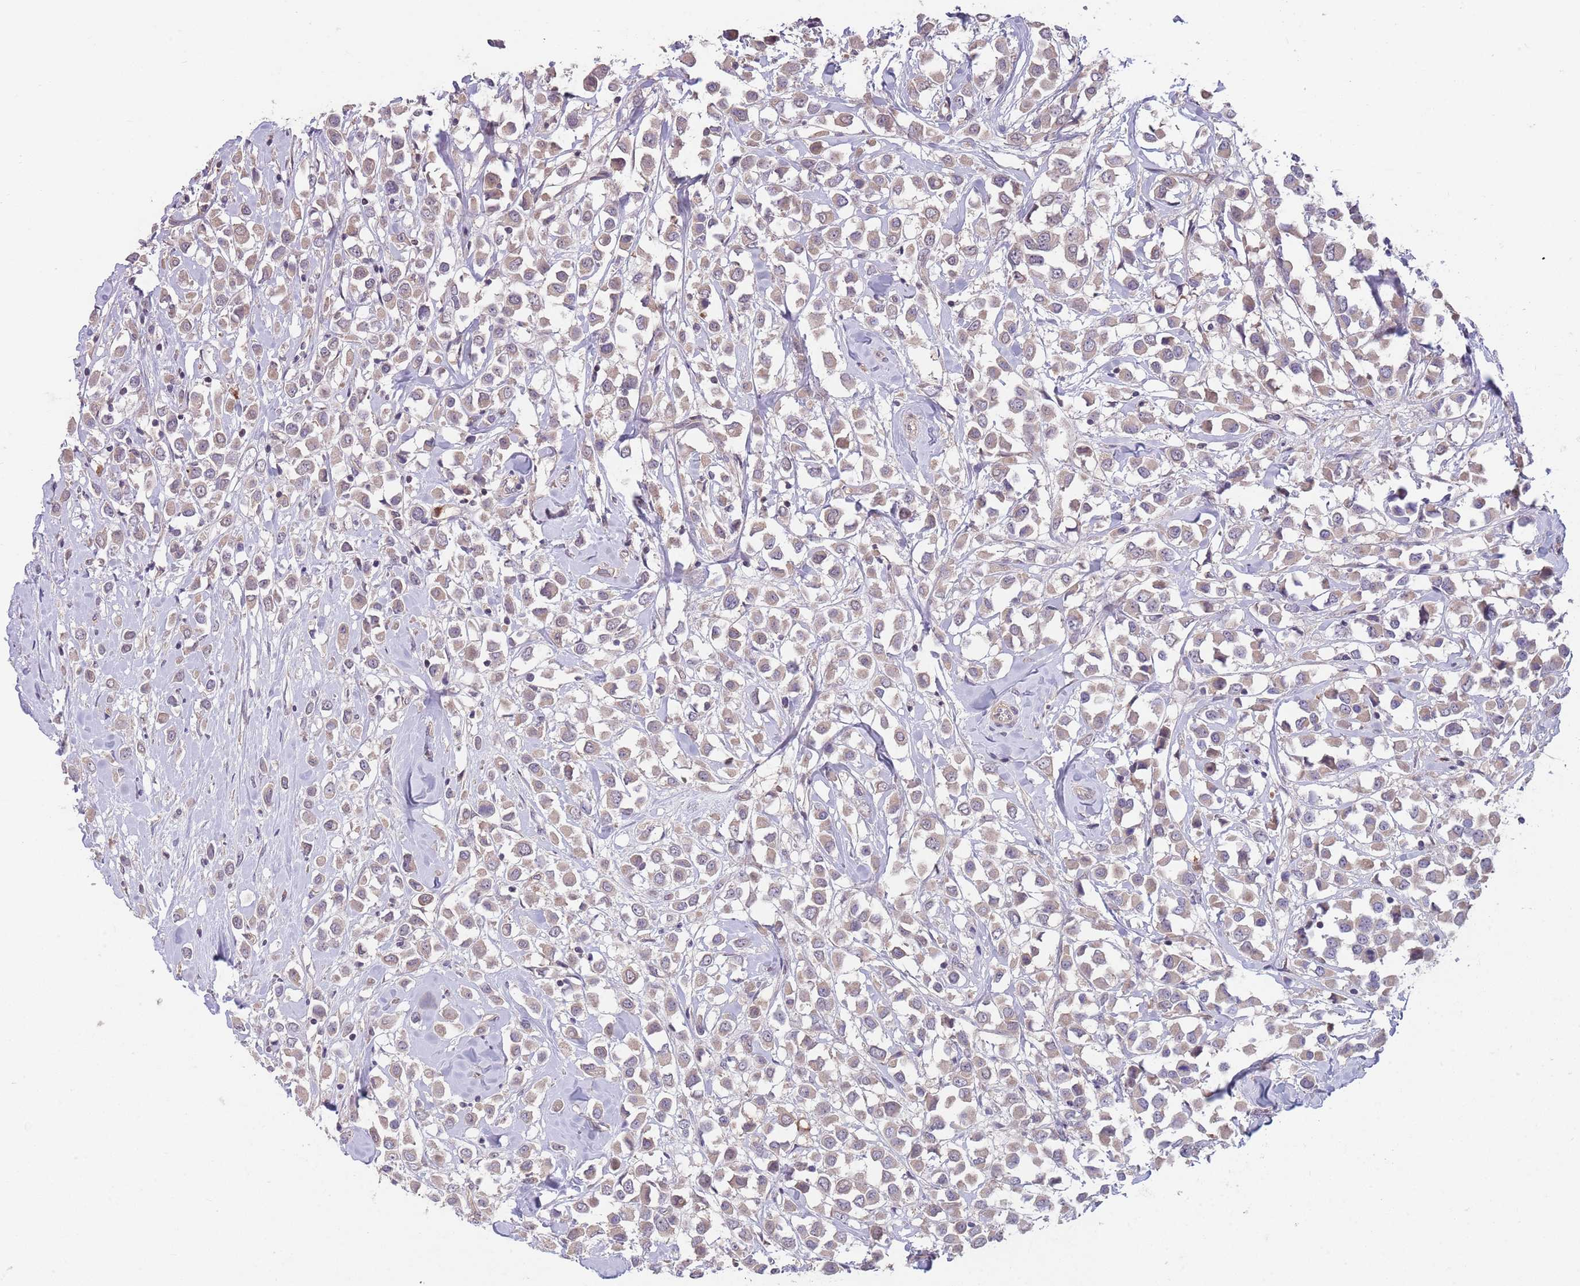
{"staining": {"intensity": "weak", "quantity": ">75%", "location": "cytoplasmic/membranous"}, "tissue": "breast cancer", "cell_type": "Tumor cells", "image_type": "cancer", "snomed": [{"axis": "morphology", "description": "Duct carcinoma"}, {"axis": "topography", "description": "Breast"}], "caption": "Immunohistochemistry (IHC) micrograph of neoplastic tissue: infiltrating ductal carcinoma (breast) stained using immunohistochemistry demonstrates low levels of weak protein expression localized specifically in the cytoplasmic/membranous of tumor cells, appearing as a cytoplasmic/membranous brown color.", "gene": "MEI1", "patient": {"sex": "female", "age": 87}}